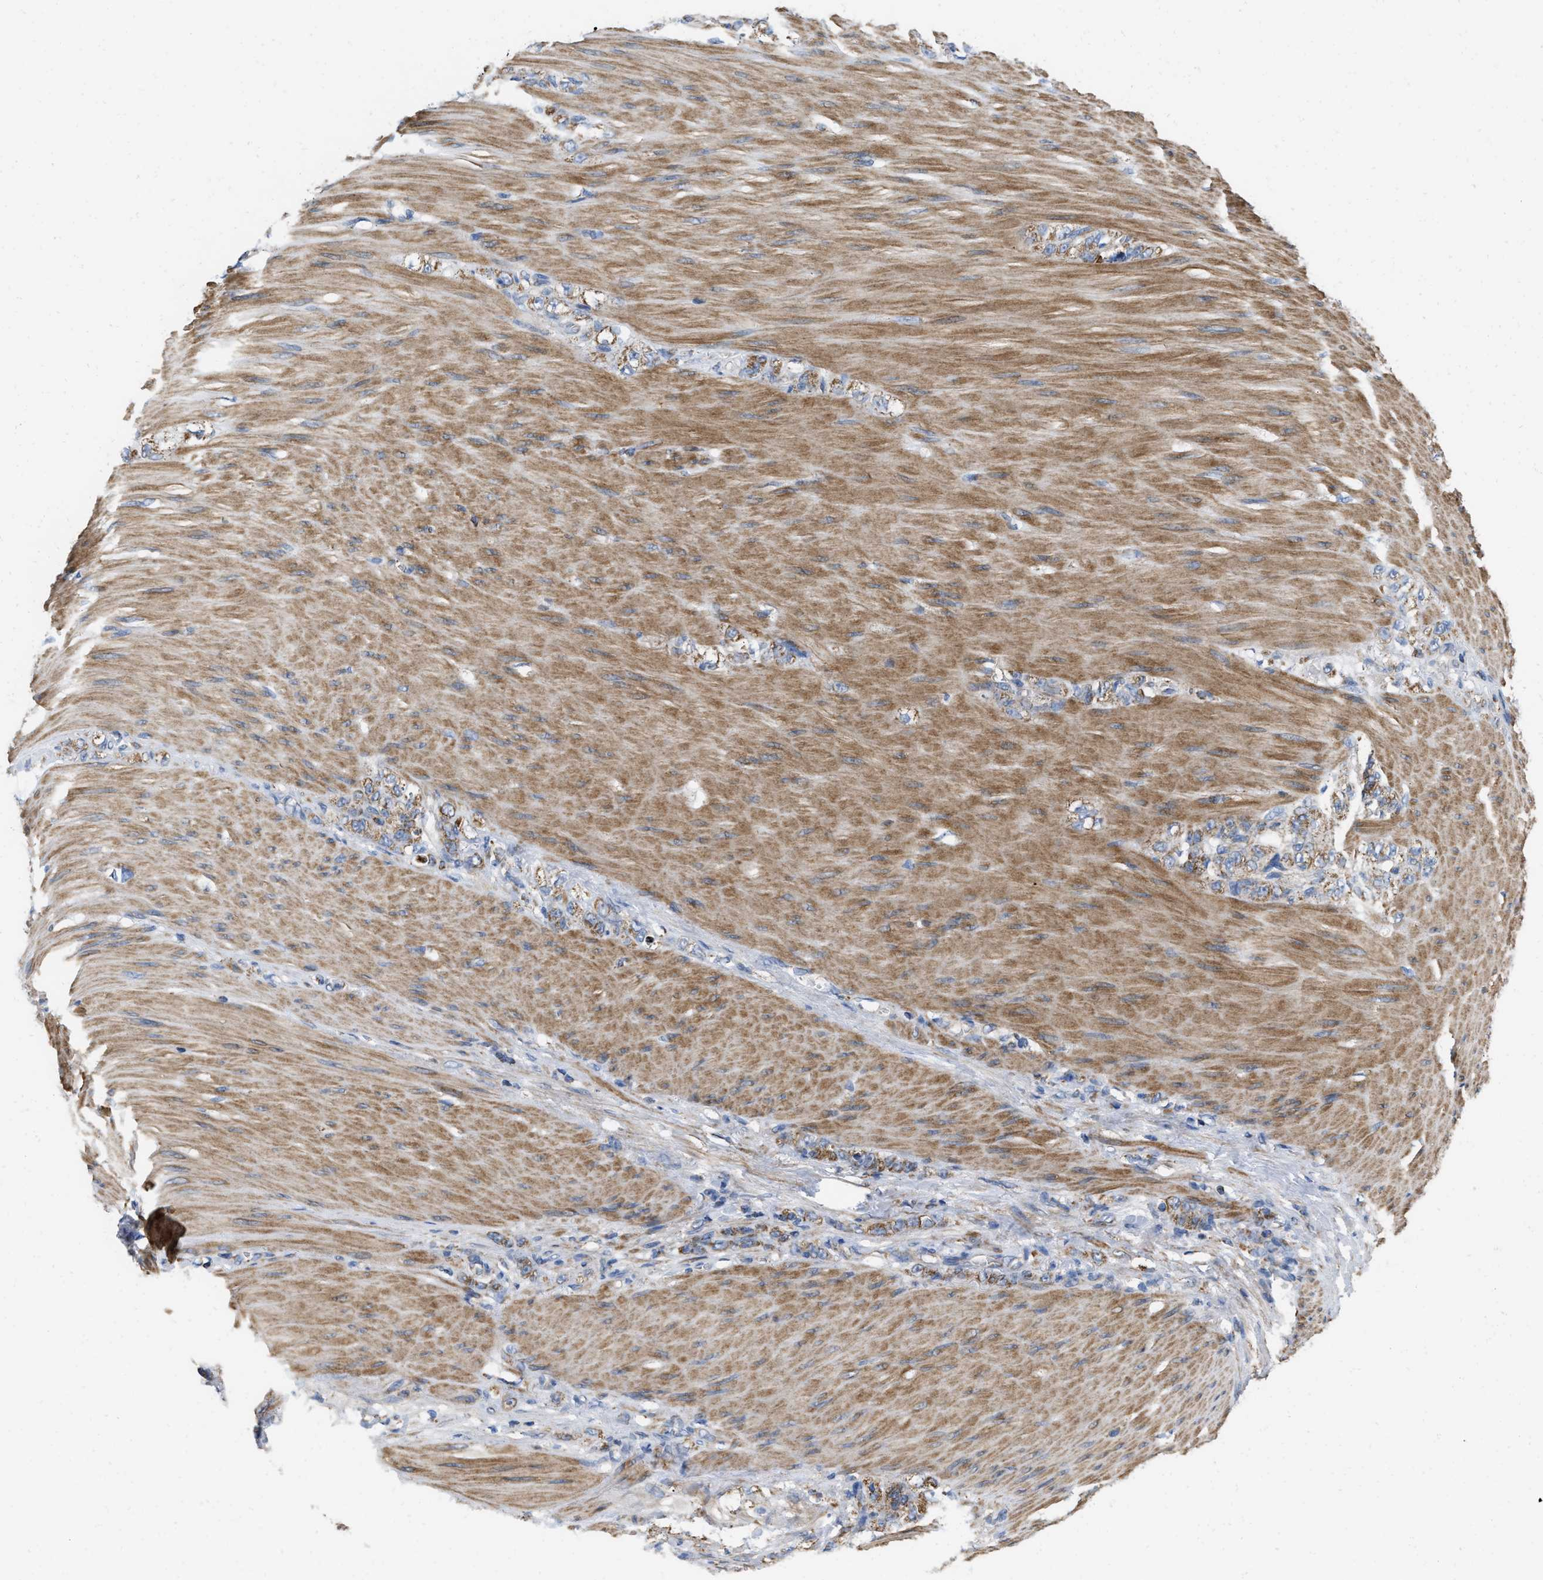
{"staining": {"intensity": "moderate", "quantity": ">75%", "location": "cytoplasmic/membranous"}, "tissue": "stomach cancer", "cell_type": "Tumor cells", "image_type": "cancer", "snomed": [{"axis": "morphology", "description": "Normal tissue, NOS"}, {"axis": "morphology", "description": "Adenocarcinoma, NOS"}, {"axis": "topography", "description": "Stomach"}], "caption": "Adenocarcinoma (stomach) stained with a protein marker shows moderate staining in tumor cells.", "gene": "GRB10", "patient": {"sex": "male", "age": 82}}